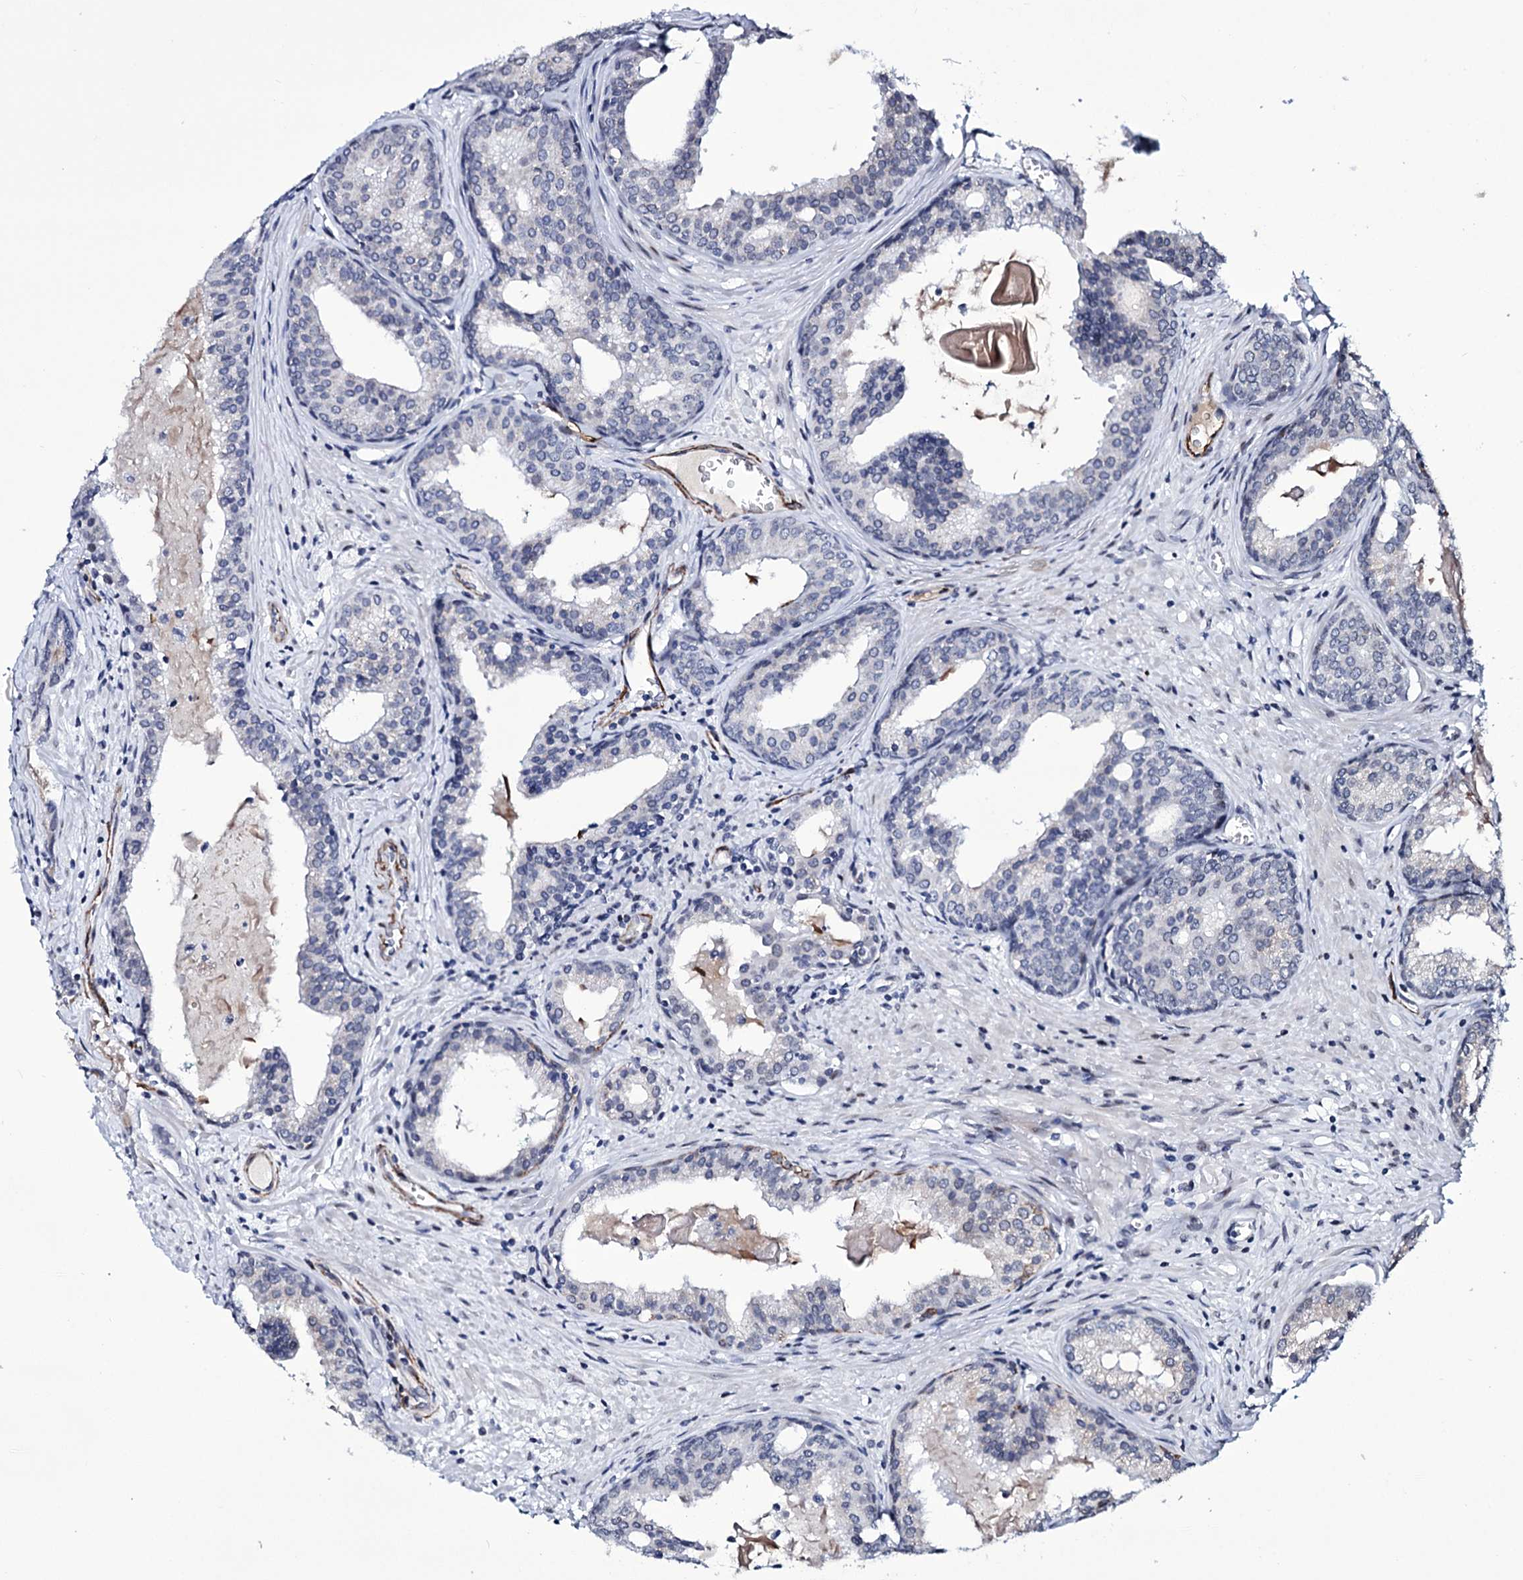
{"staining": {"intensity": "negative", "quantity": "none", "location": "none"}, "tissue": "prostate cancer", "cell_type": "Tumor cells", "image_type": "cancer", "snomed": [{"axis": "morphology", "description": "Adenocarcinoma, High grade"}, {"axis": "topography", "description": "Prostate"}], "caption": "DAB (3,3'-diaminobenzidine) immunohistochemical staining of human prostate cancer (high-grade adenocarcinoma) shows no significant staining in tumor cells.", "gene": "ZC3H12C", "patient": {"sex": "male", "age": 68}}